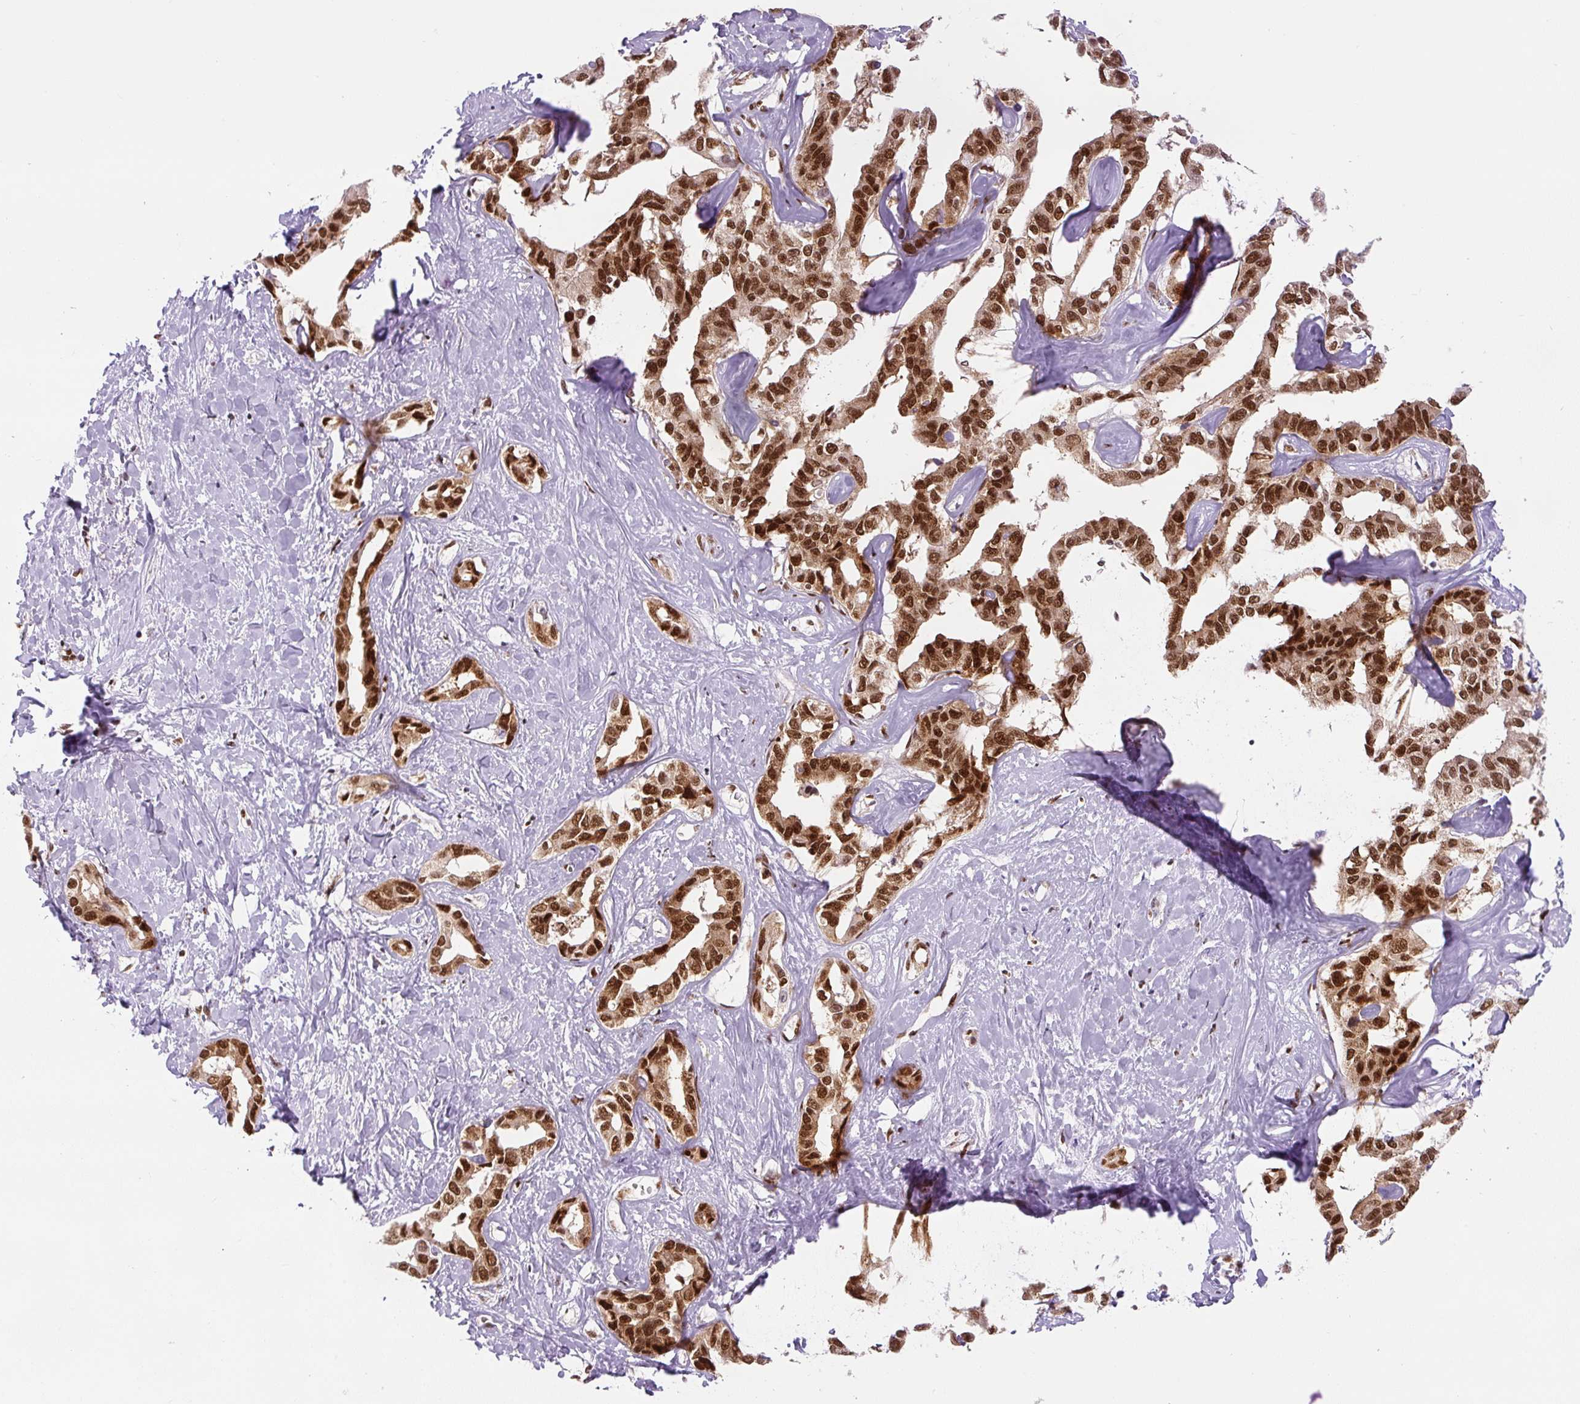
{"staining": {"intensity": "strong", "quantity": ">75%", "location": "nuclear"}, "tissue": "liver cancer", "cell_type": "Tumor cells", "image_type": "cancer", "snomed": [{"axis": "morphology", "description": "Cholangiocarcinoma"}, {"axis": "topography", "description": "Liver"}], "caption": "About >75% of tumor cells in liver cancer (cholangiocarcinoma) show strong nuclear protein staining as visualized by brown immunohistochemical staining.", "gene": "FUS", "patient": {"sex": "male", "age": 59}}